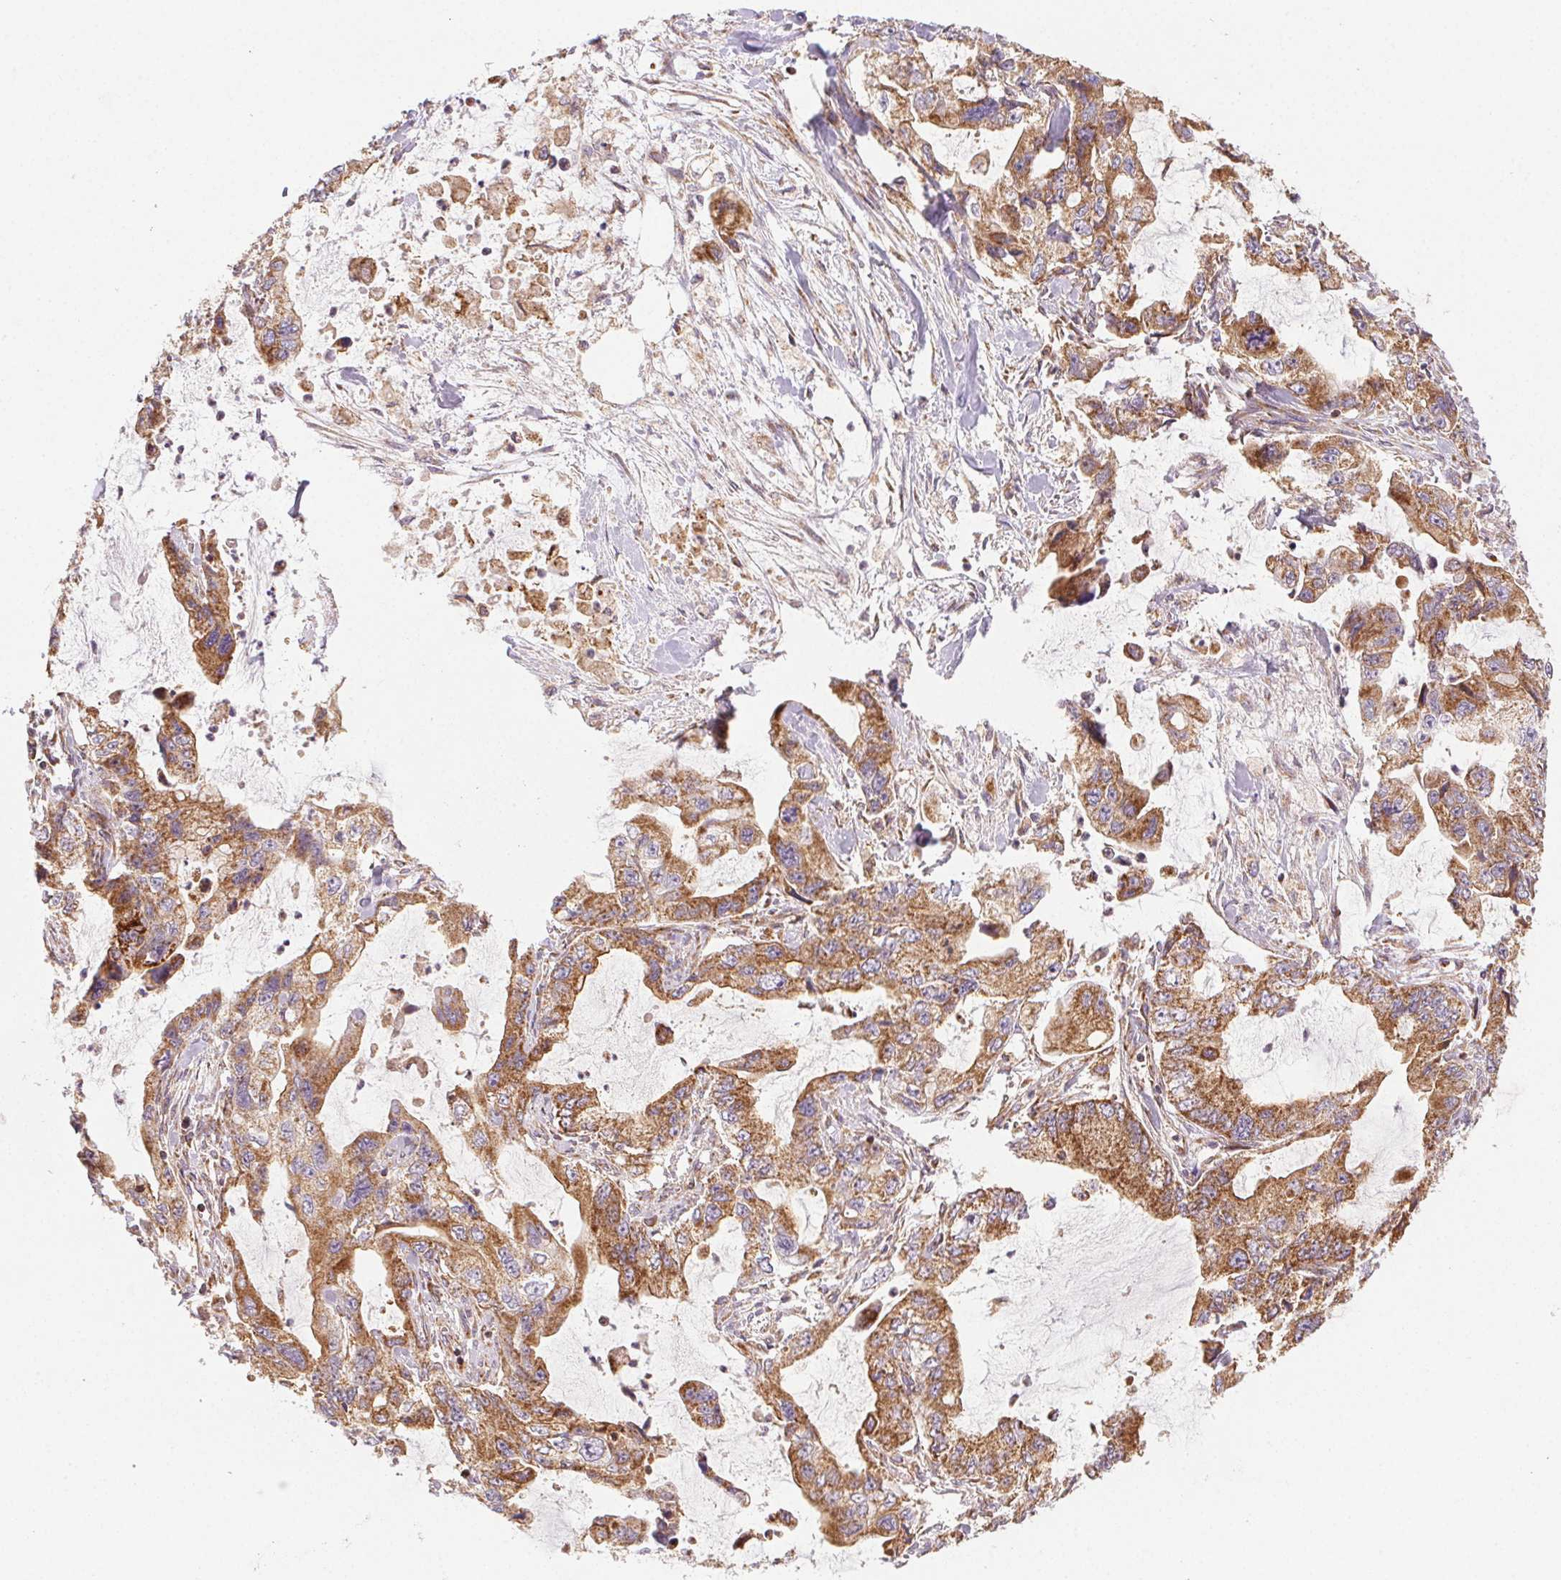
{"staining": {"intensity": "moderate", "quantity": ">75%", "location": "cytoplasmic/membranous"}, "tissue": "stomach cancer", "cell_type": "Tumor cells", "image_type": "cancer", "snomed": [{"axis": "morphology", "description": "Adenocarcinoma, NOS"}, {"axis": "topography", "description": "Pancreas"}, {"axis": "topography", "description": "Stomach, upper"}, {"axis": "topography", "description": "Stomach"}], "caption": "Immunohistochemistry photomicrograph of neoplastic tissue: adenocarcinoma (stomach) stained using IHC demonstrates medium levels of moderate protein expression localized specifically in the cytoplasmic/membranous of tumor cells, appearing as a cytoplasmic/membranous brown color.", "gene": "CLPB", "patient": {"sex": "male", "age": 77}}